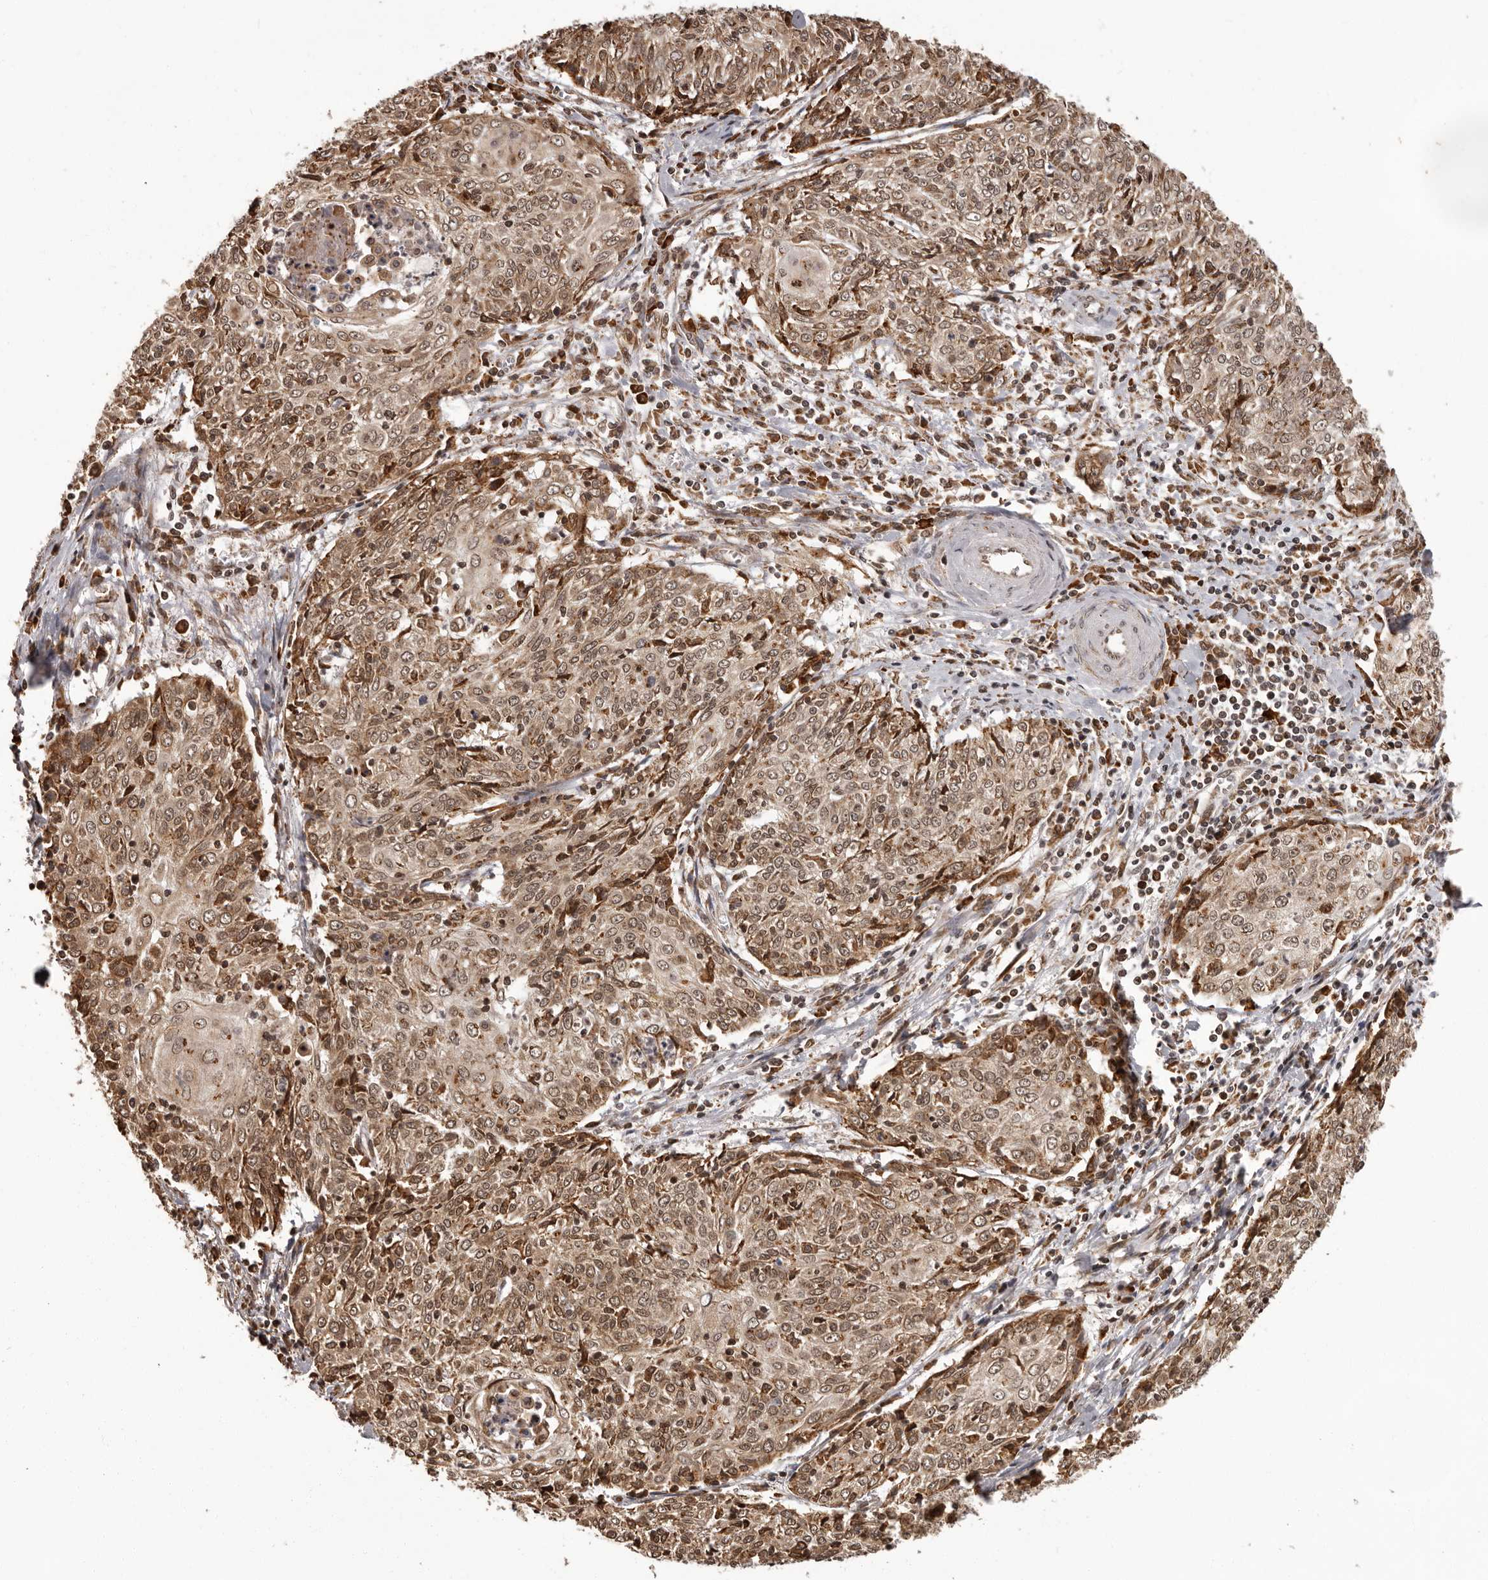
{"staining": {"intensity": "moderate", "quantity": ">75%", "location": "cytoplasmic/membranous,nuclear"}, "tissue": "cervical cancer", "cell_type": "Tumor cells", "image_type": "cancer", "snomed": [{"axis": "morphology", "description": "Squamous cell carcinoma, NOS"}, {"axis": "topography", "description": "Cervix"}], "caption": "This is a micrograph of immunohistochemistry (IHC) staining of cervical cancer, which shows moderate staining in the cytoplasmic/membranous and nuclear of tumor cells.", "gene": "IL32", "patient": {"sex": "female", "age": 48}}